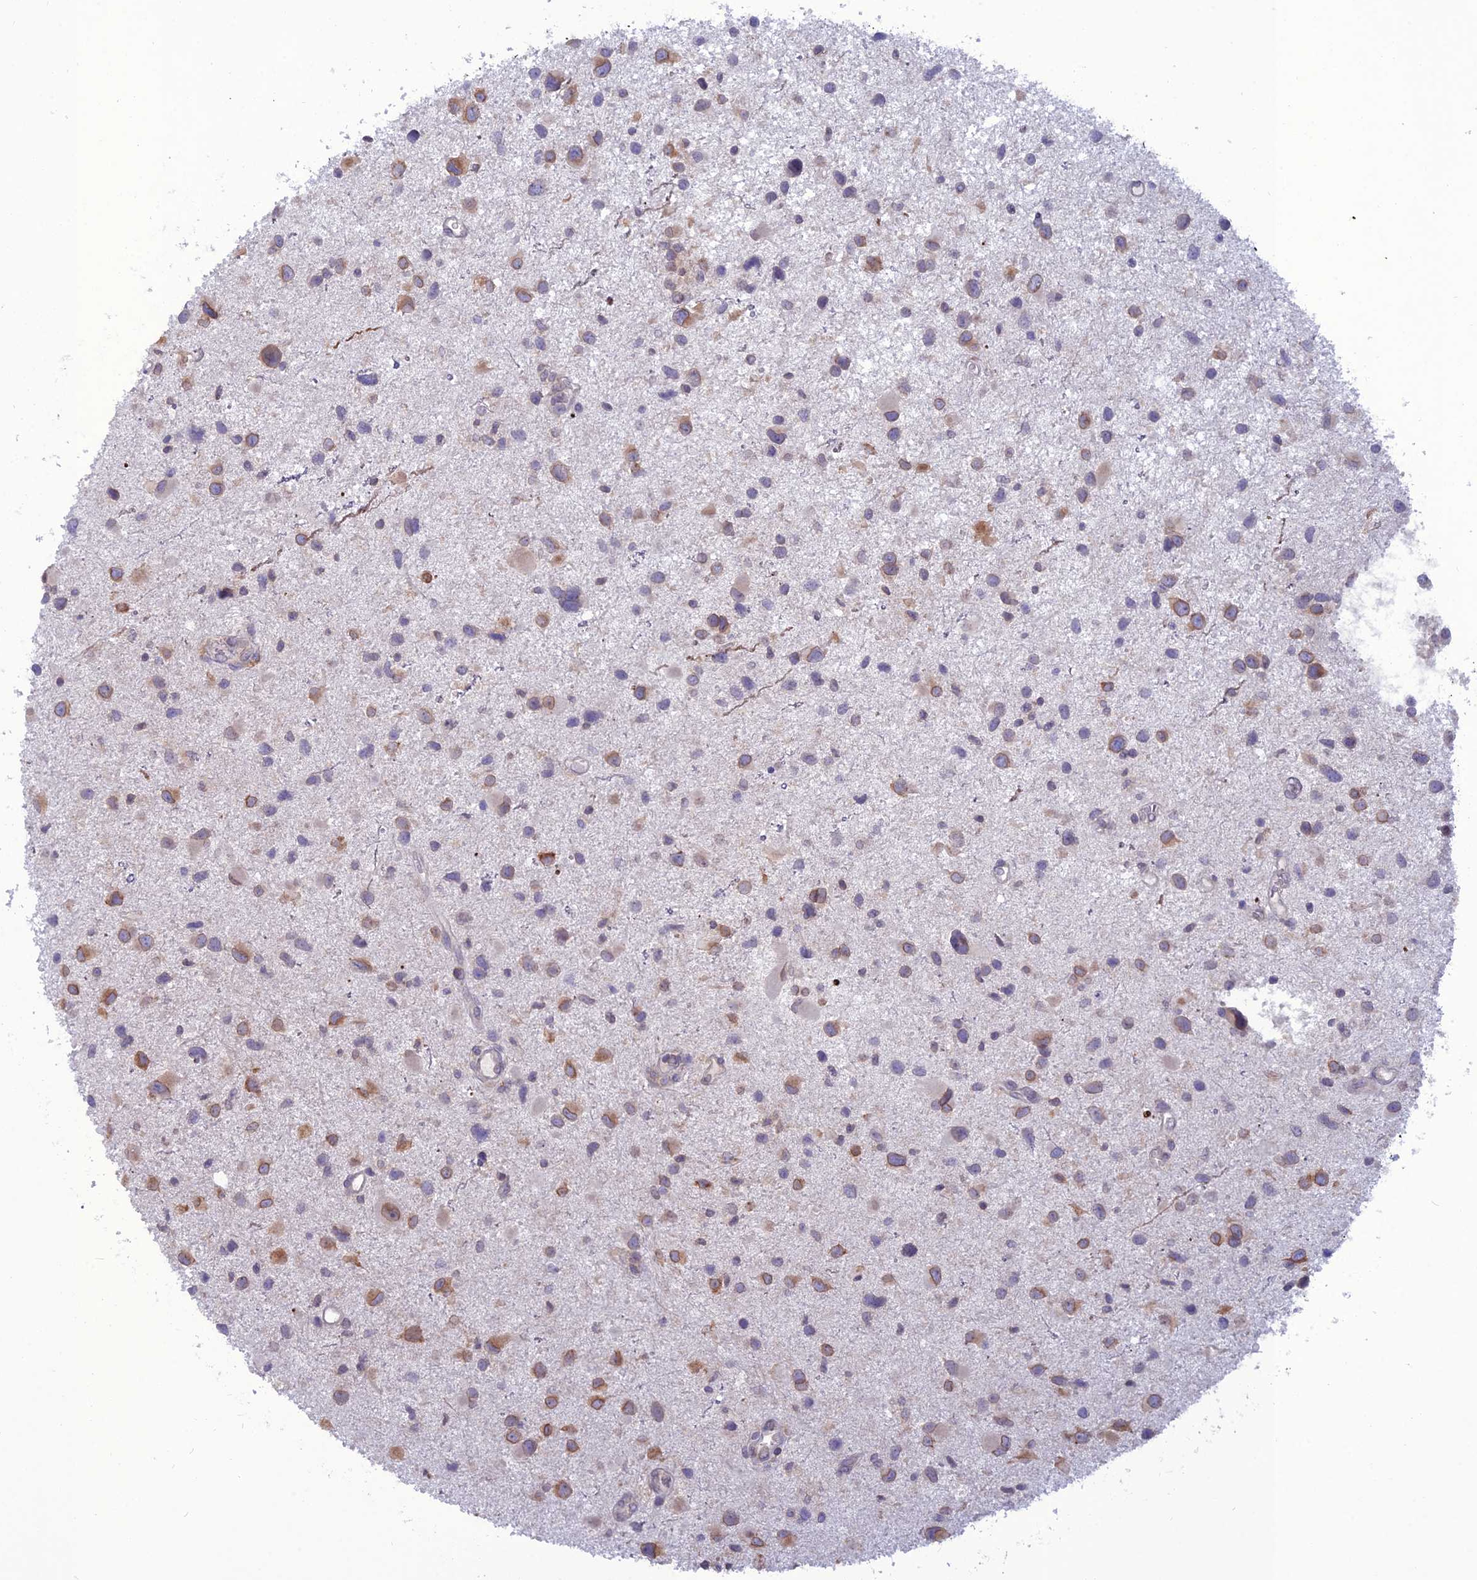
{"staining": {"intensity": "moderate", "quantity": "25%-75%", "location": "cytoplasmic/membranous,nuclear"}, "tissue": "glioma", "cell_type": "Tumor cells", "image_type": "cancer", "snomed": [{"axis": "morphology", "description": "Glioma, malignant, Low grade"}, {"axis": "topography", "description": "Brain"}], "caption": "High-power microscopy captured an immunohistochemistry (IHC) micrograph of glioma, revealing moderate cytoplasmic/membranous and nuclear staining in approximately 25%-75% of tumor cells. The staining was performed using DAB (3,3'-diaminobenzidine) to visualize the protein expression in brown, while the nuclei were stained in blue with hematoxylin (Magnification: 20x).", "gene": "WDR46", "patient": {"sex": "female", "age": 32}}